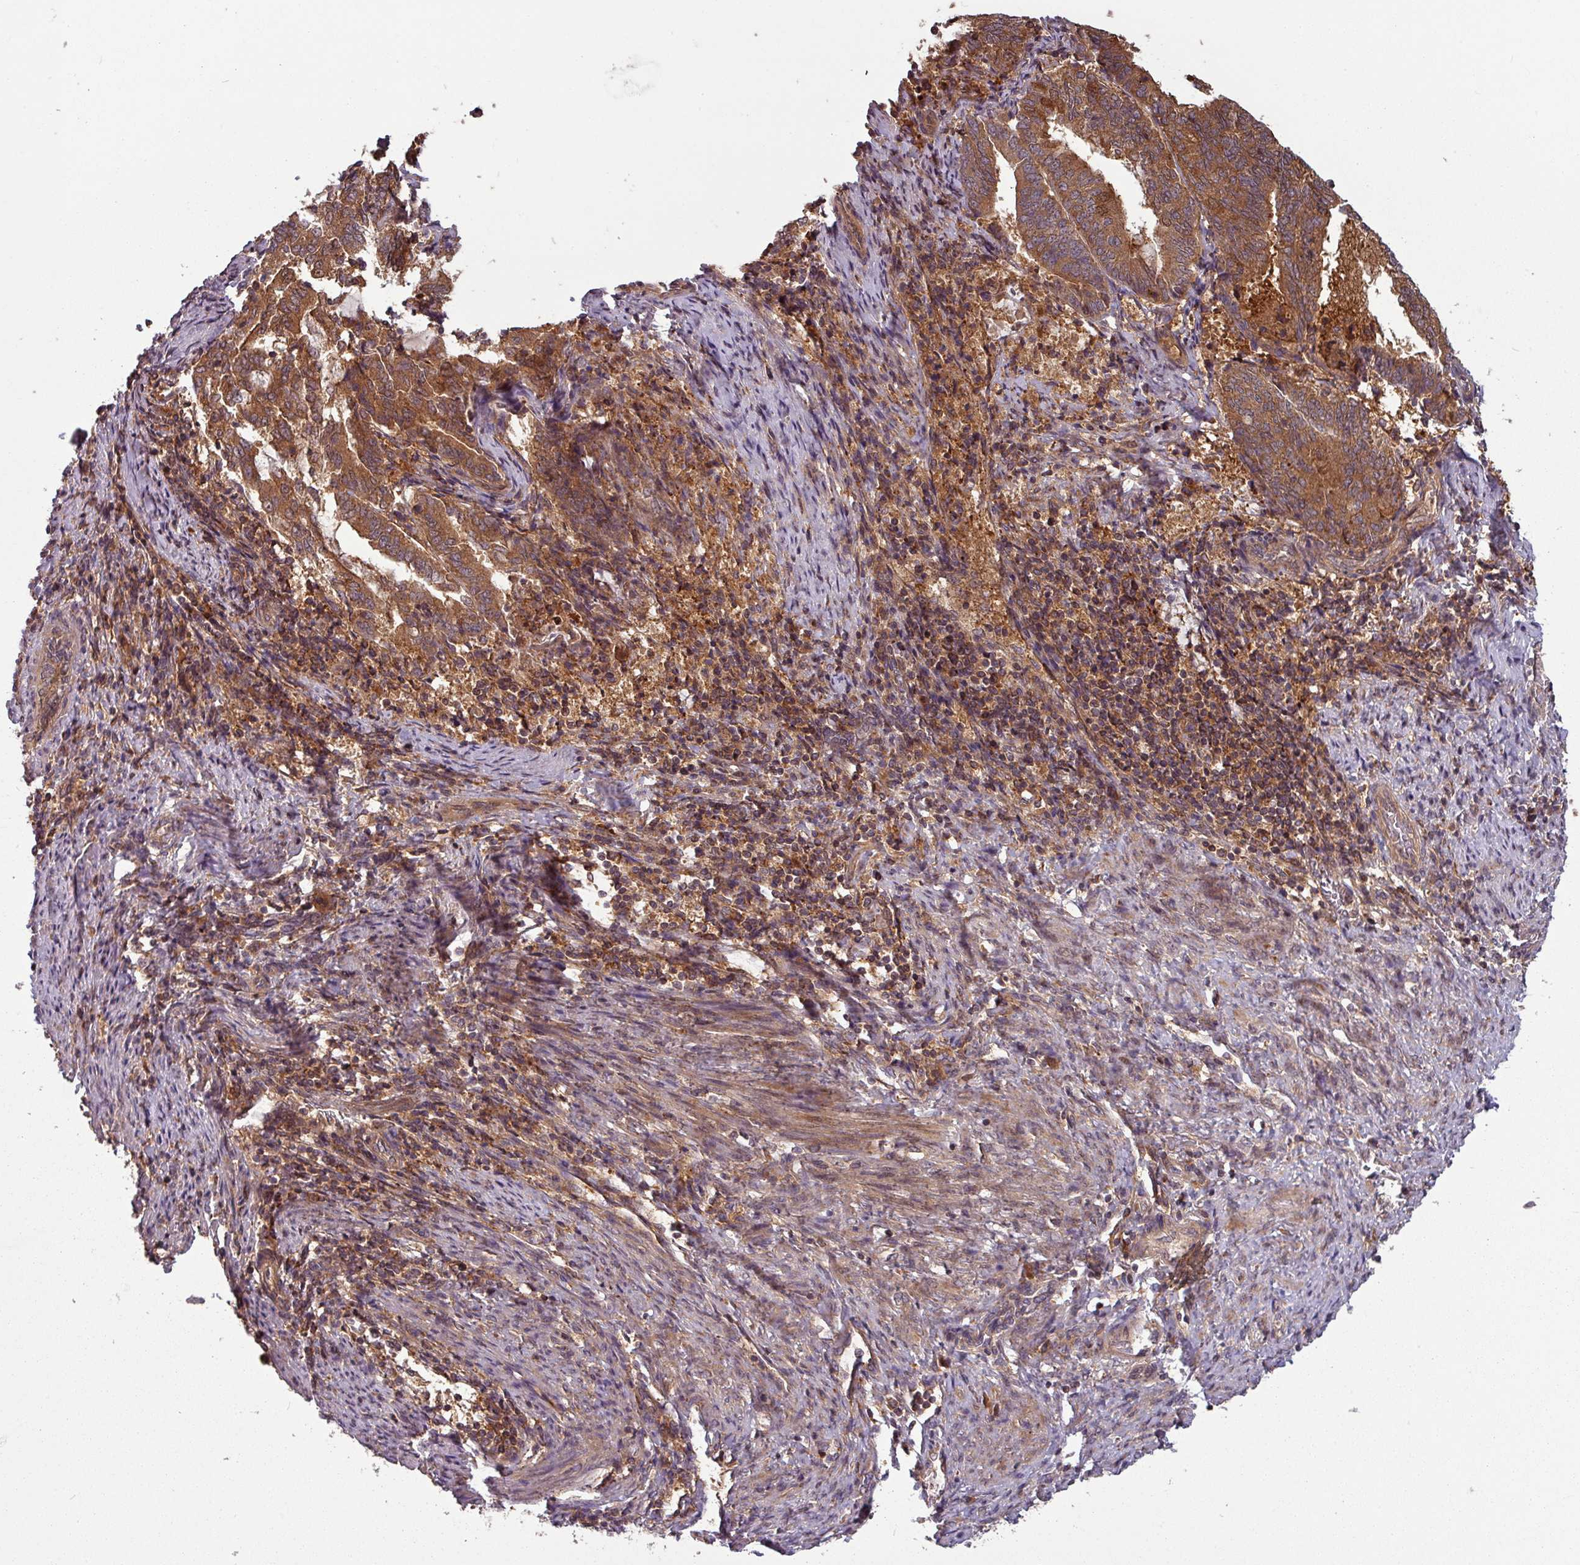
{"staining": {"intensity": "strong", "quantity": ">75%", "location": "cytoplasmic/membranous"}, "tissue": "endometrial cancer", "cell_type": "Tumor cells", "image_type": "cancer", "snomed": [{"axis": "morphology", "description": "Adenocarcinoma, NOS"}, {"axis": "topography", "description": "Endometrium"}], "caption": "Tumor cells exhibit high levels of strong cytoplasmic/membranous expression in approximately >75% of cells in human endometrial adenocarcinoma.", "gene": "GSKIP", "patient": {"sex": "female", "age": 80}}